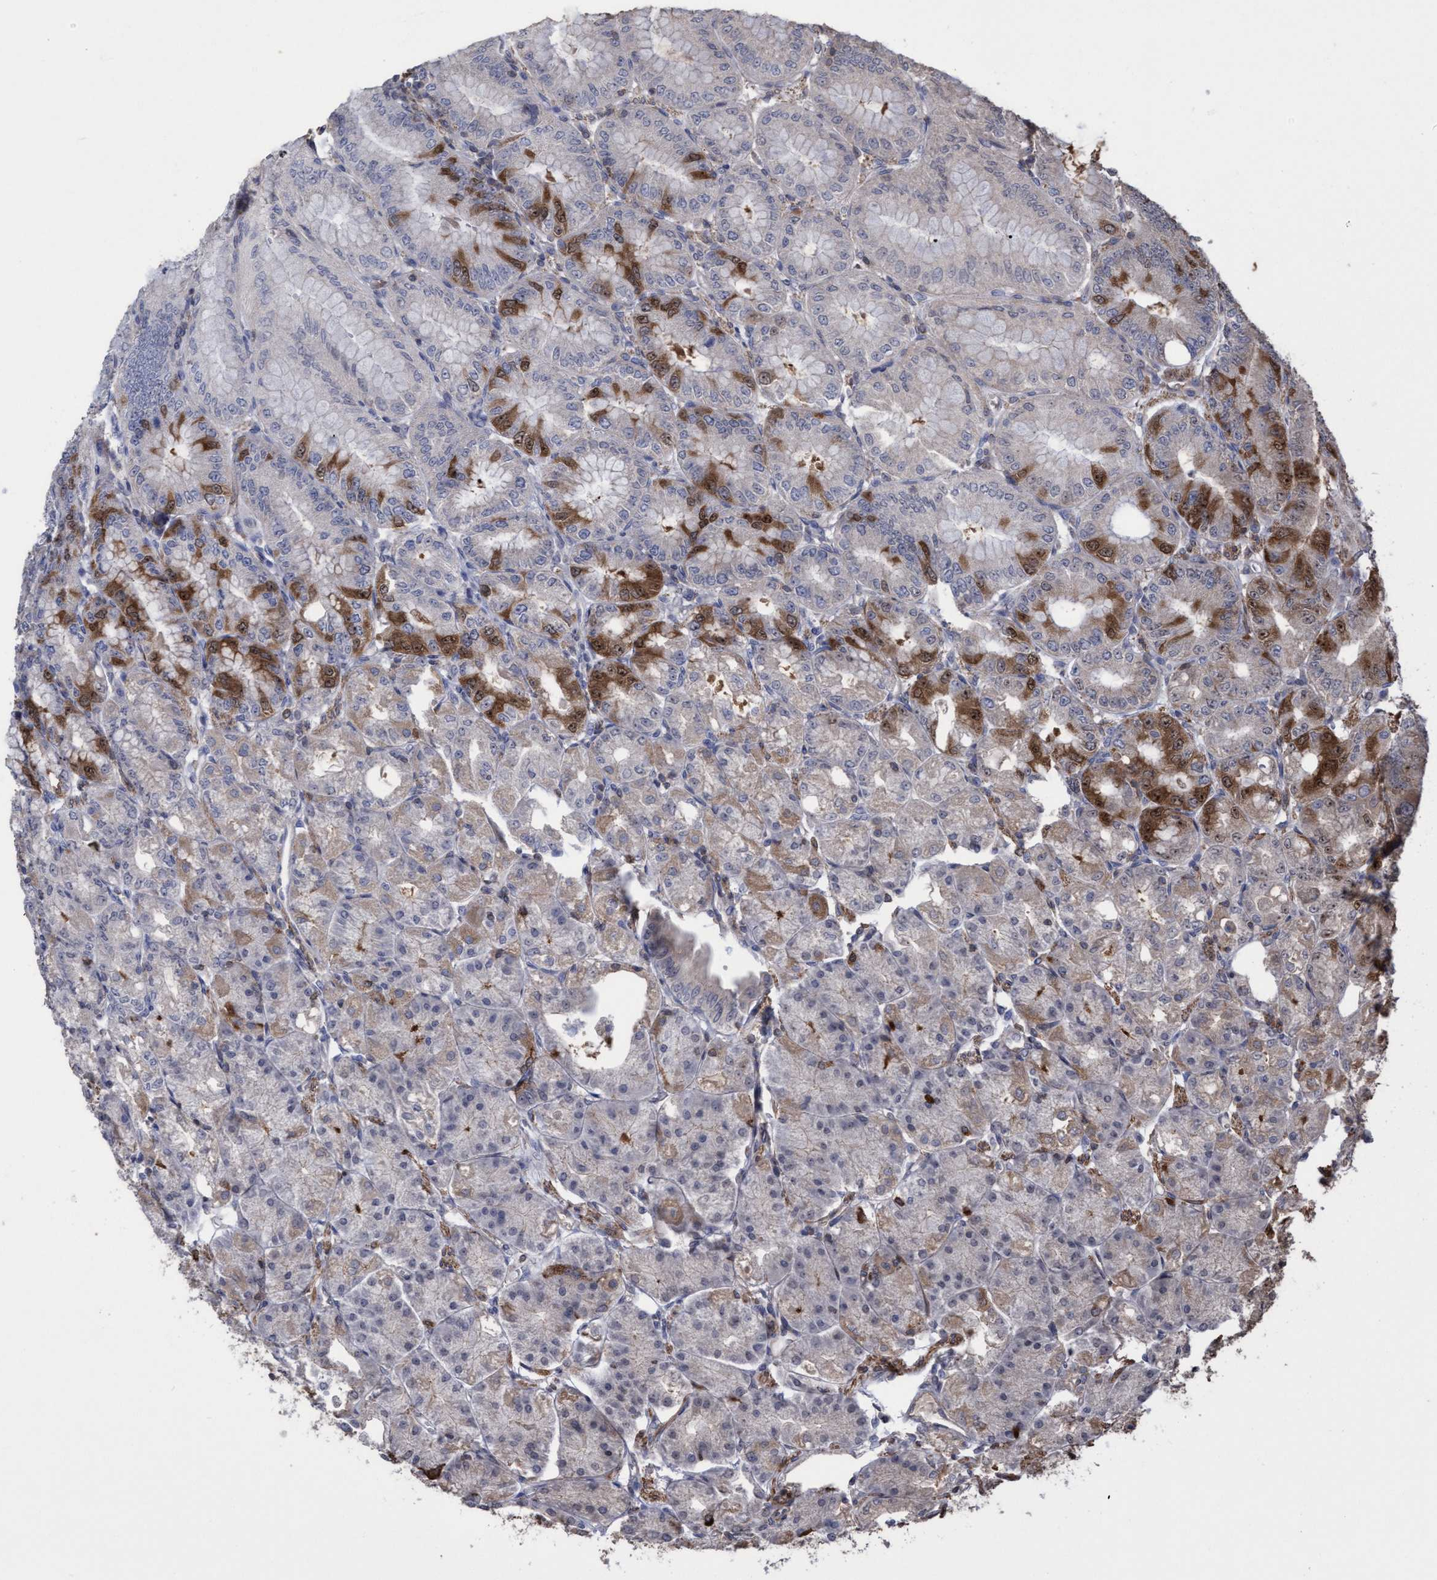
{"staining": {"intensity": "strong", "quantity": "<25%", "location": "cytoplasmic/membranous,nuclear"}, "tissue": "stomach", "cell_type": "Glandular cells", "image_type": "normal", "snomed": [{"axis": "morphology", "description": "Normal tissue, NOS"}, {"axis": "topography", "description": "Stomach, lower"}], "caption": "The histopathology image shows a brown stain indicating the presence of a protein in the cytoplasmic/membranous,nuclear of glandular cells in stomach. (DAB = brown stain, brightfield microscopy at high magnification).", "gene": "SLBP", "patient": {"sex": "male", "age": 71}}